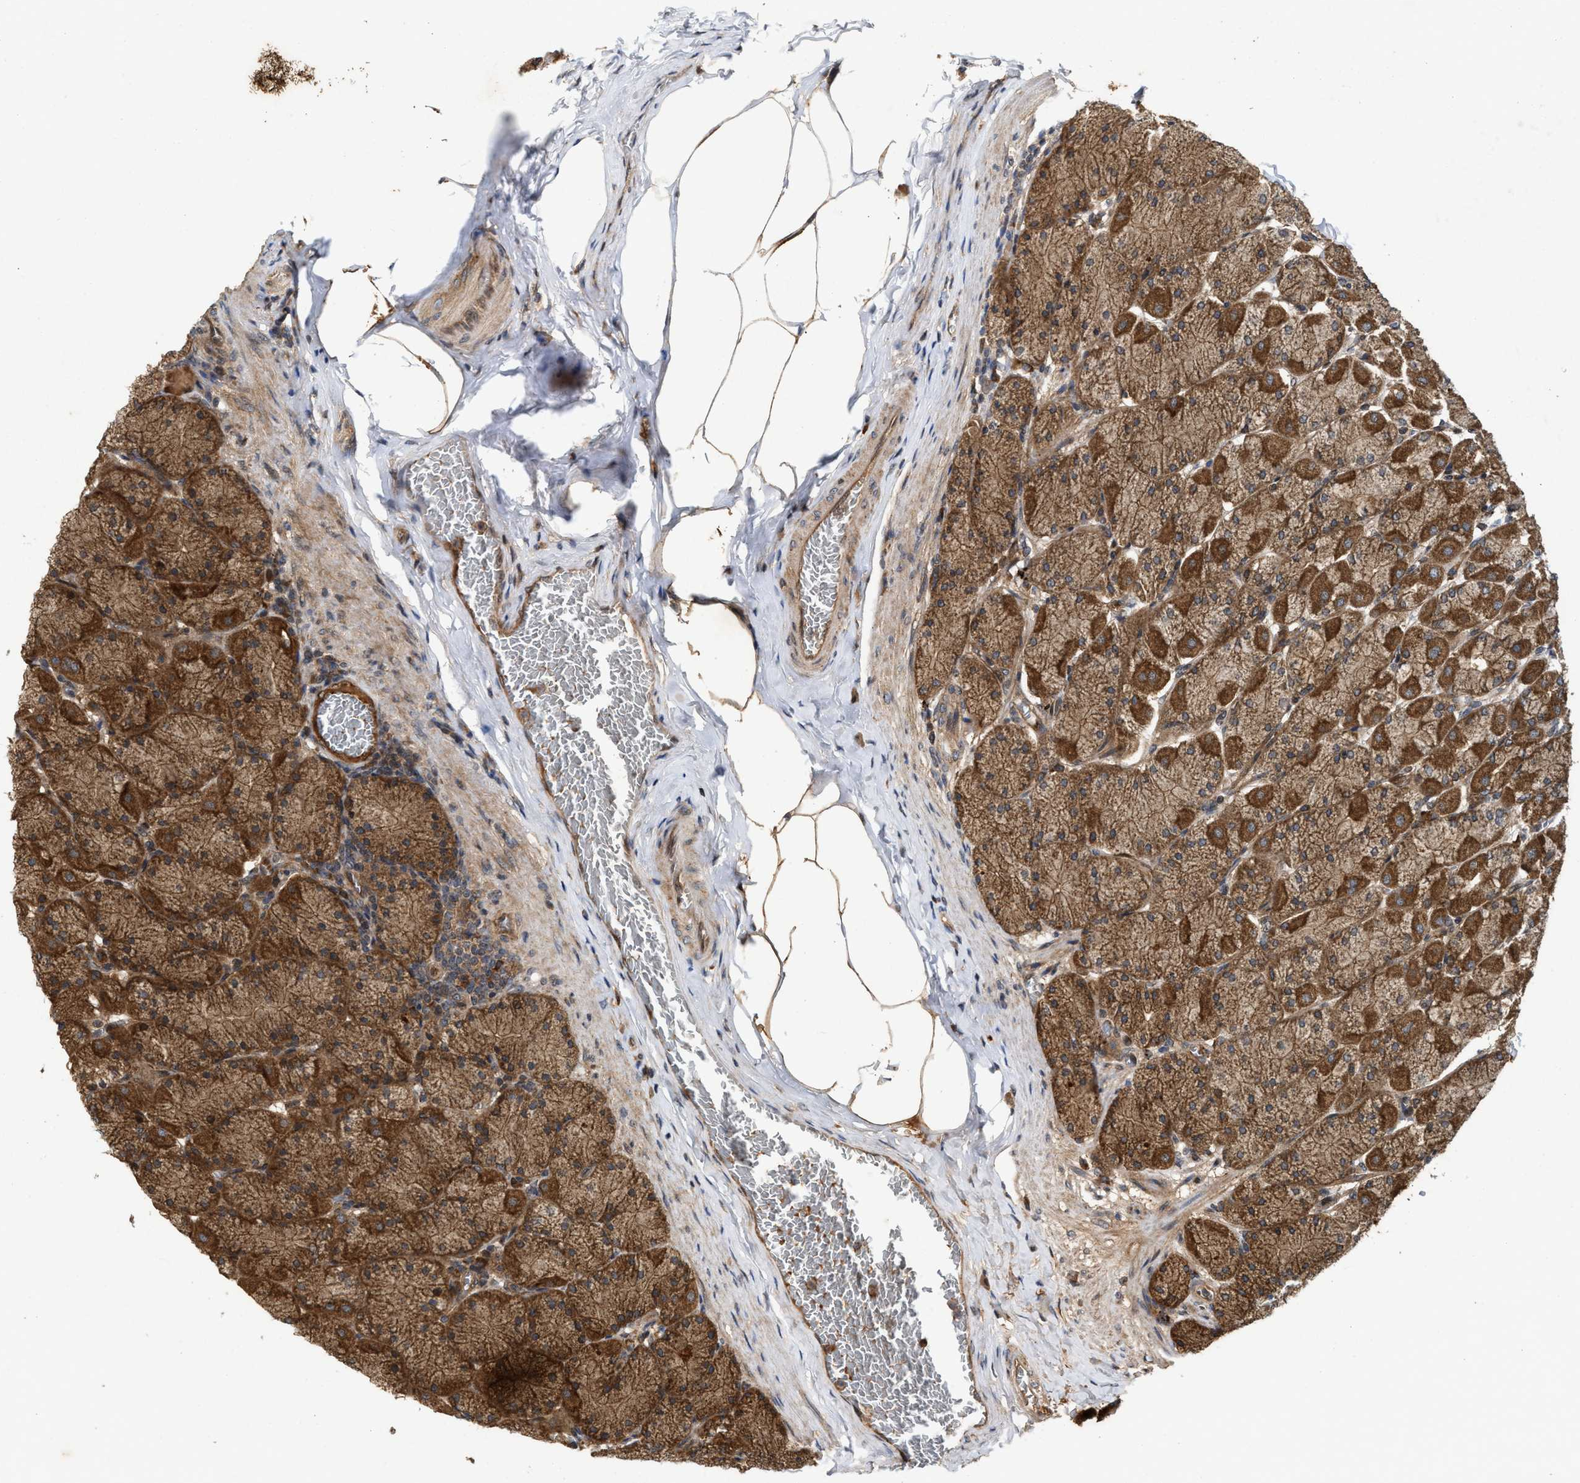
{"staining": {"intensity": "moderate", "quantity": ">75%", "location": "cytoplasmic/membranous"}, "tissue": "stomach", "cell_type": "Glandular cells", "image_type": "normal", "snomed": [{"axis": "morphology", "description": "Normal tissue, NOS"}, {"axis": "topography", "description": "Stomach, upper"}], "caption": "This micrograph exhibits benign stomach stained with immunohistochemistry to label a protein in brown. The cytoplasmic/membranous of glandular cells show moderate positivity for the protein. Nuclei are counter-stained blue.", "gene": "CFLAR", "patient": {"sex": "female", "age": 56}}